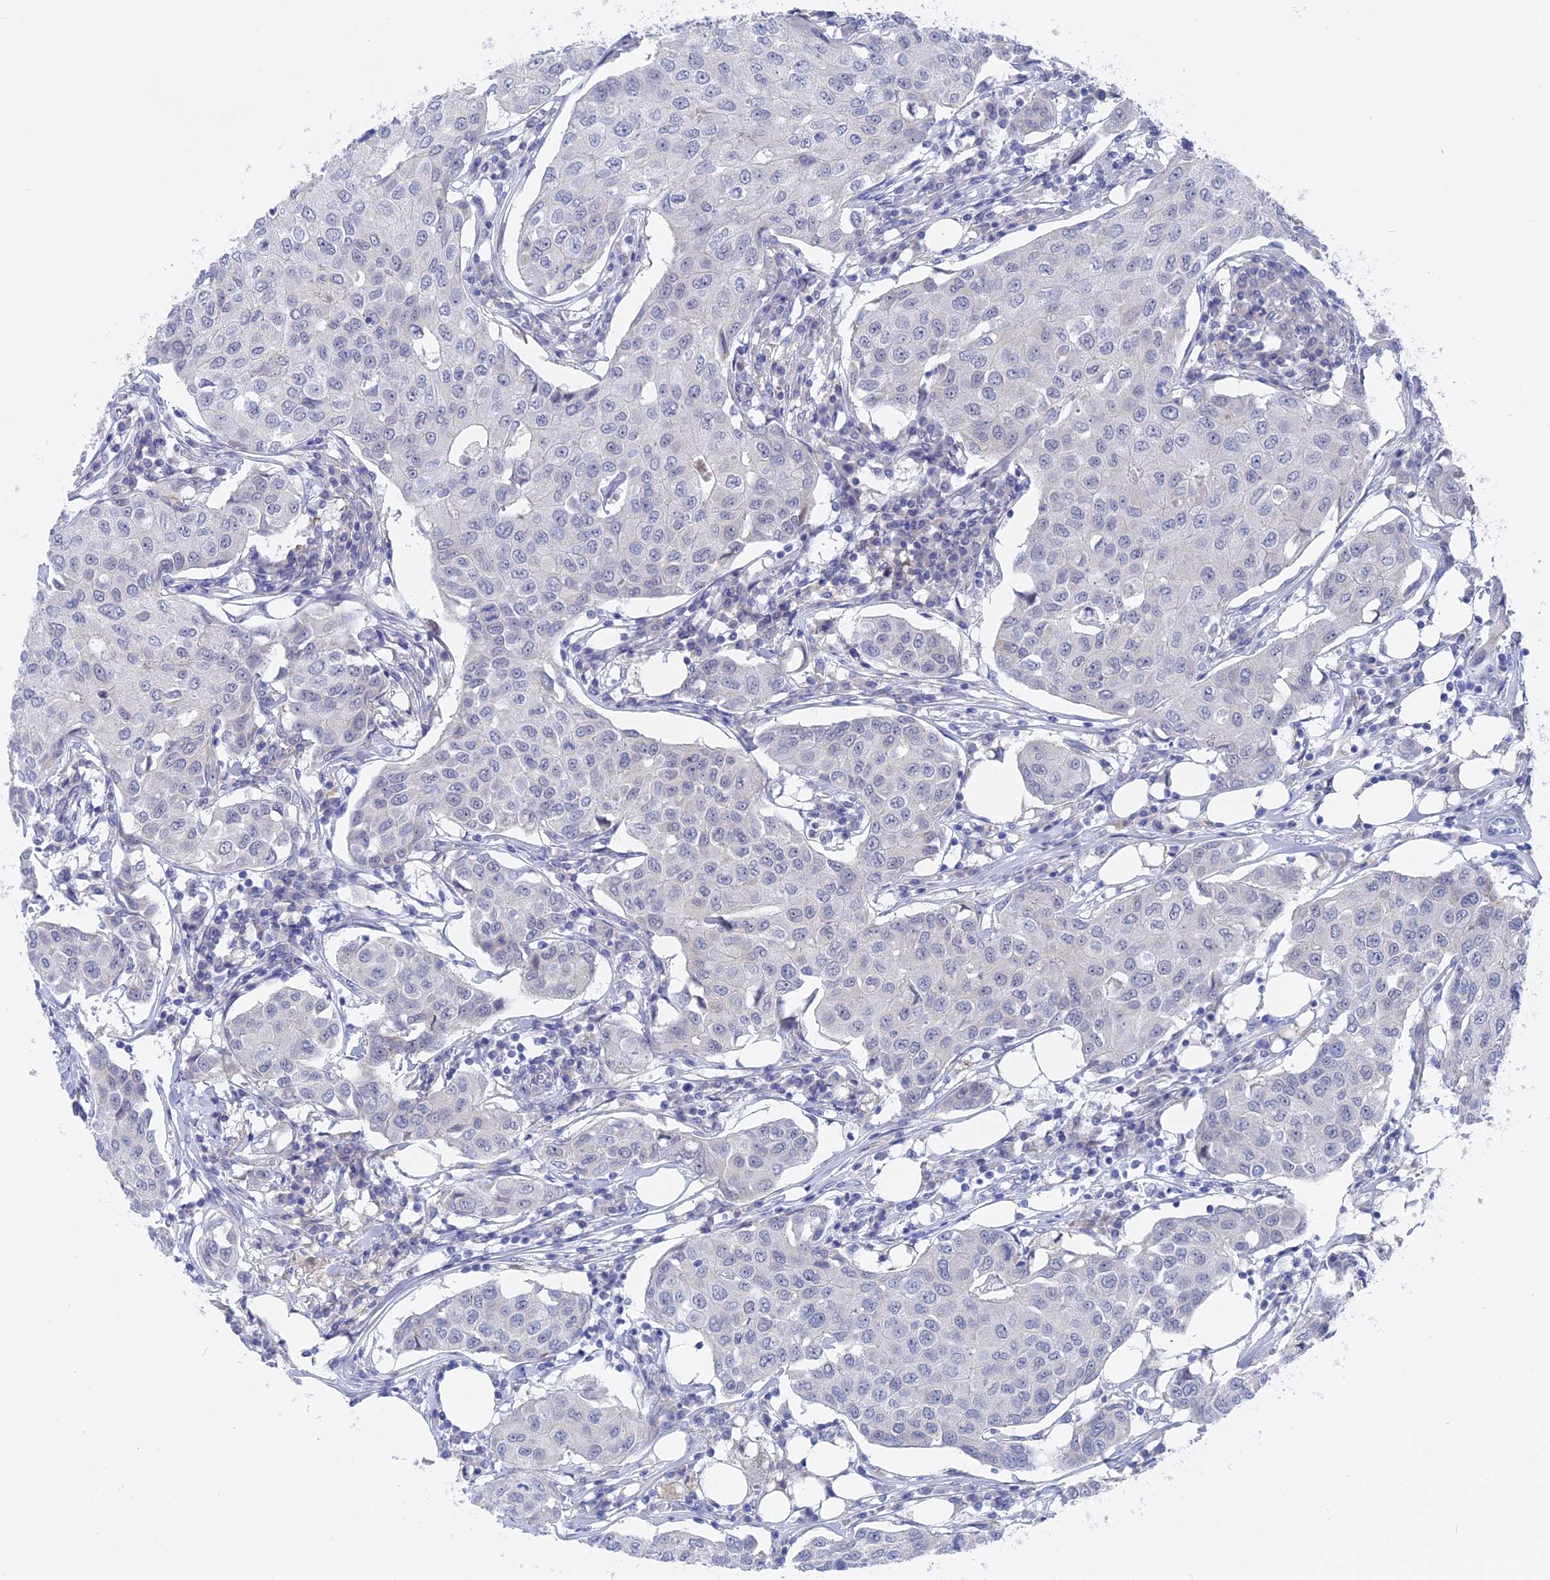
{"staining": {"intensity": "negative", "quantity": "none", "location": "none"}, "tissue": "breast cancer", "cell_type": "Tumor cells", "image_type": "cancer", "snomed": [{"axis": "morphology", "description": "Duct carcinoma"}, {"axis": "topography", "description": "Breast"}], "caption": "High power microscopy micrograph of an IHC micrograph of breast cancer, revealing no significant positivity in tumor cells.", "gene": "DACT3", "patient": {"sex": "female", "age": 80}}